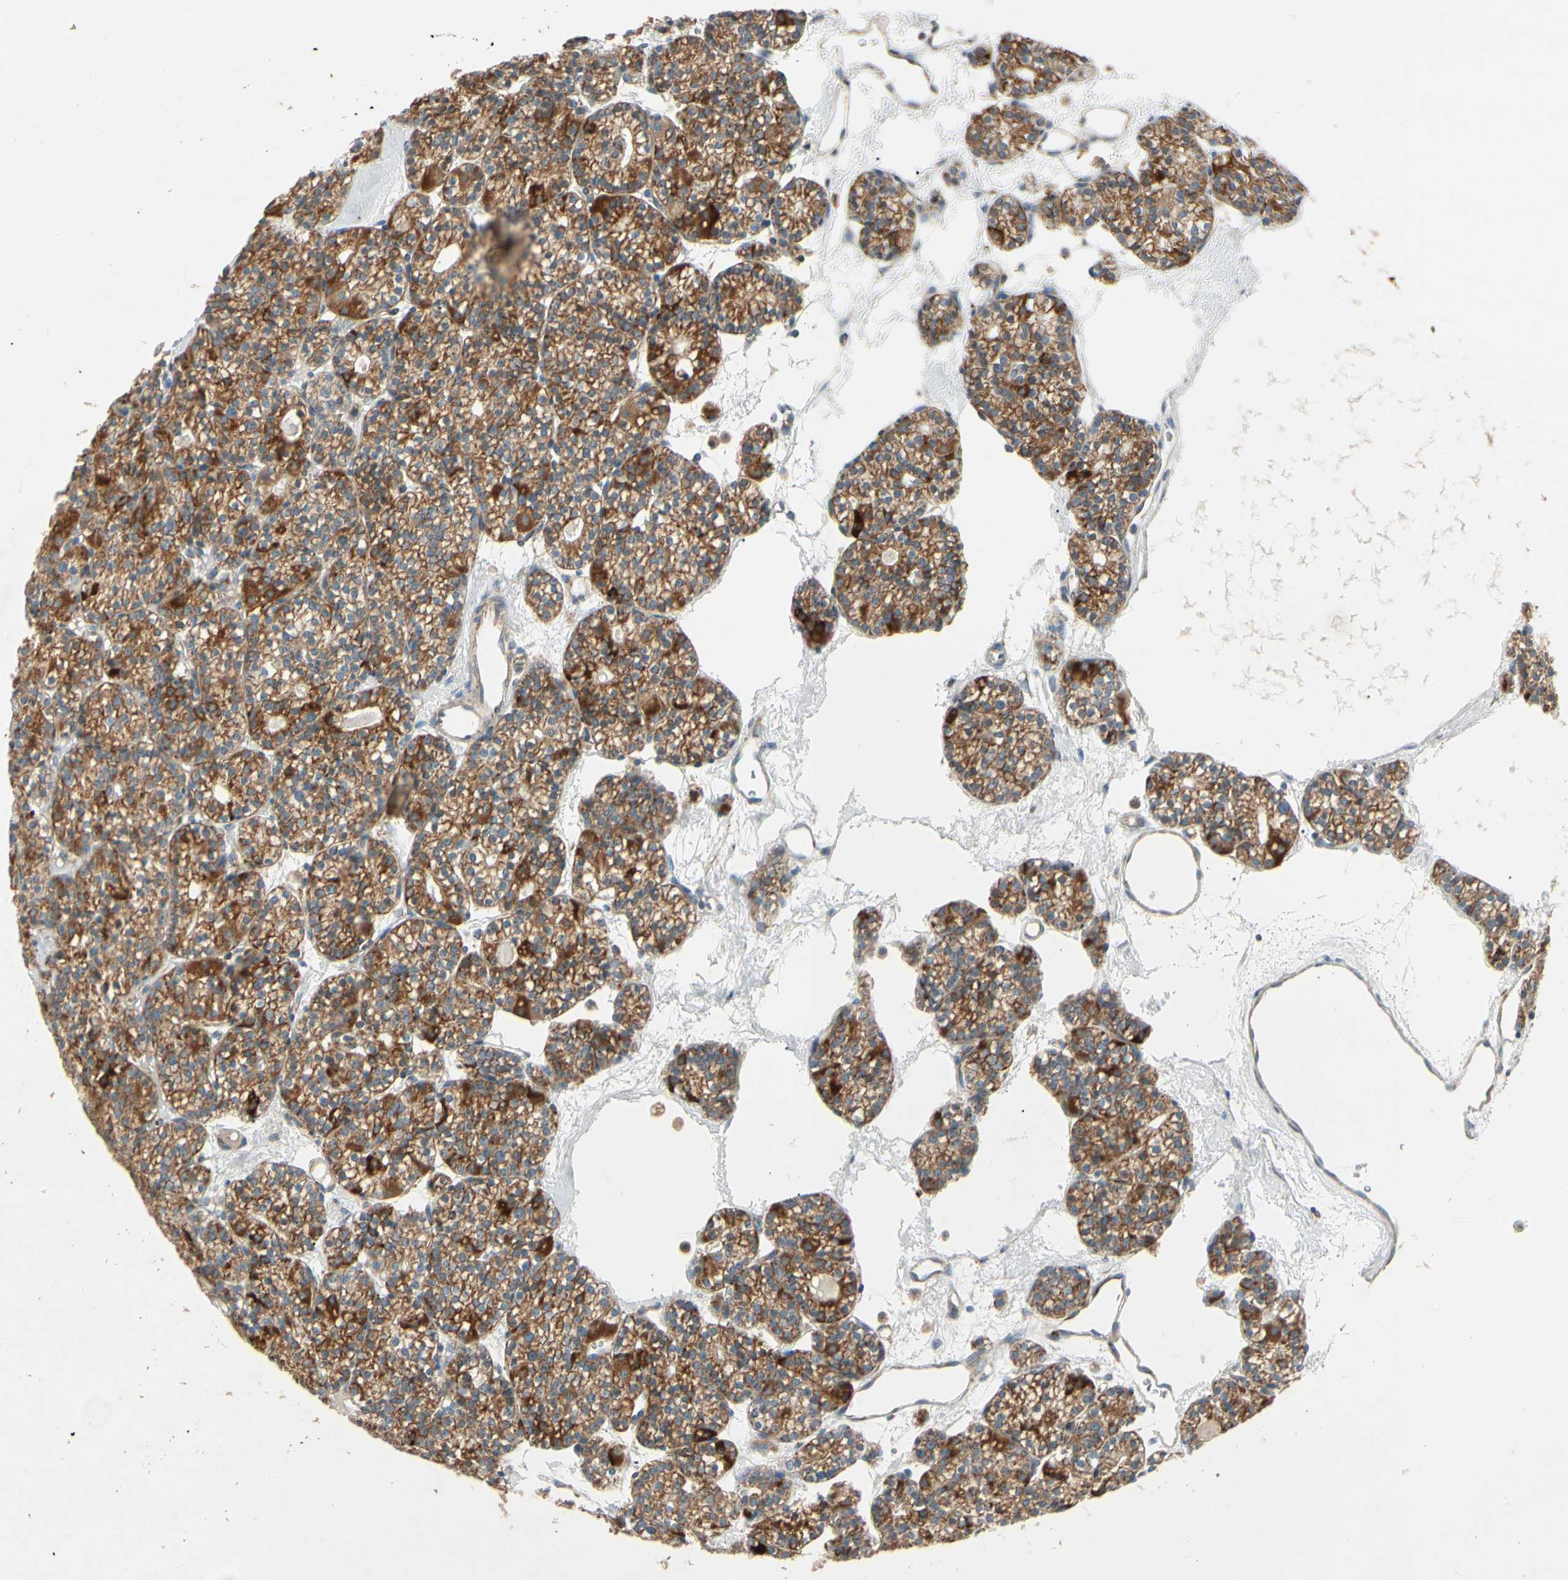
{"staining": {"intensity": "strong", "quantity": ">75%", "location": "cytoplasmic/membranous"}, "tissue": "parathyroid gland", "cell_type": "Glandular cells", "image_type": "normal", "snomed": [{"axis": "morphology", "description": "Normal tissue, NOS"}, {"axis": "topography", "description": "Parathyroid gland"}], "caption": "Protein staining of normal parathyroid gland demonstrates strong cytoplasmic/membranous positivity in about >75% of glandular cells.", "gene": "MRPL9", "patient": {"sex": "female", "age": 64}}